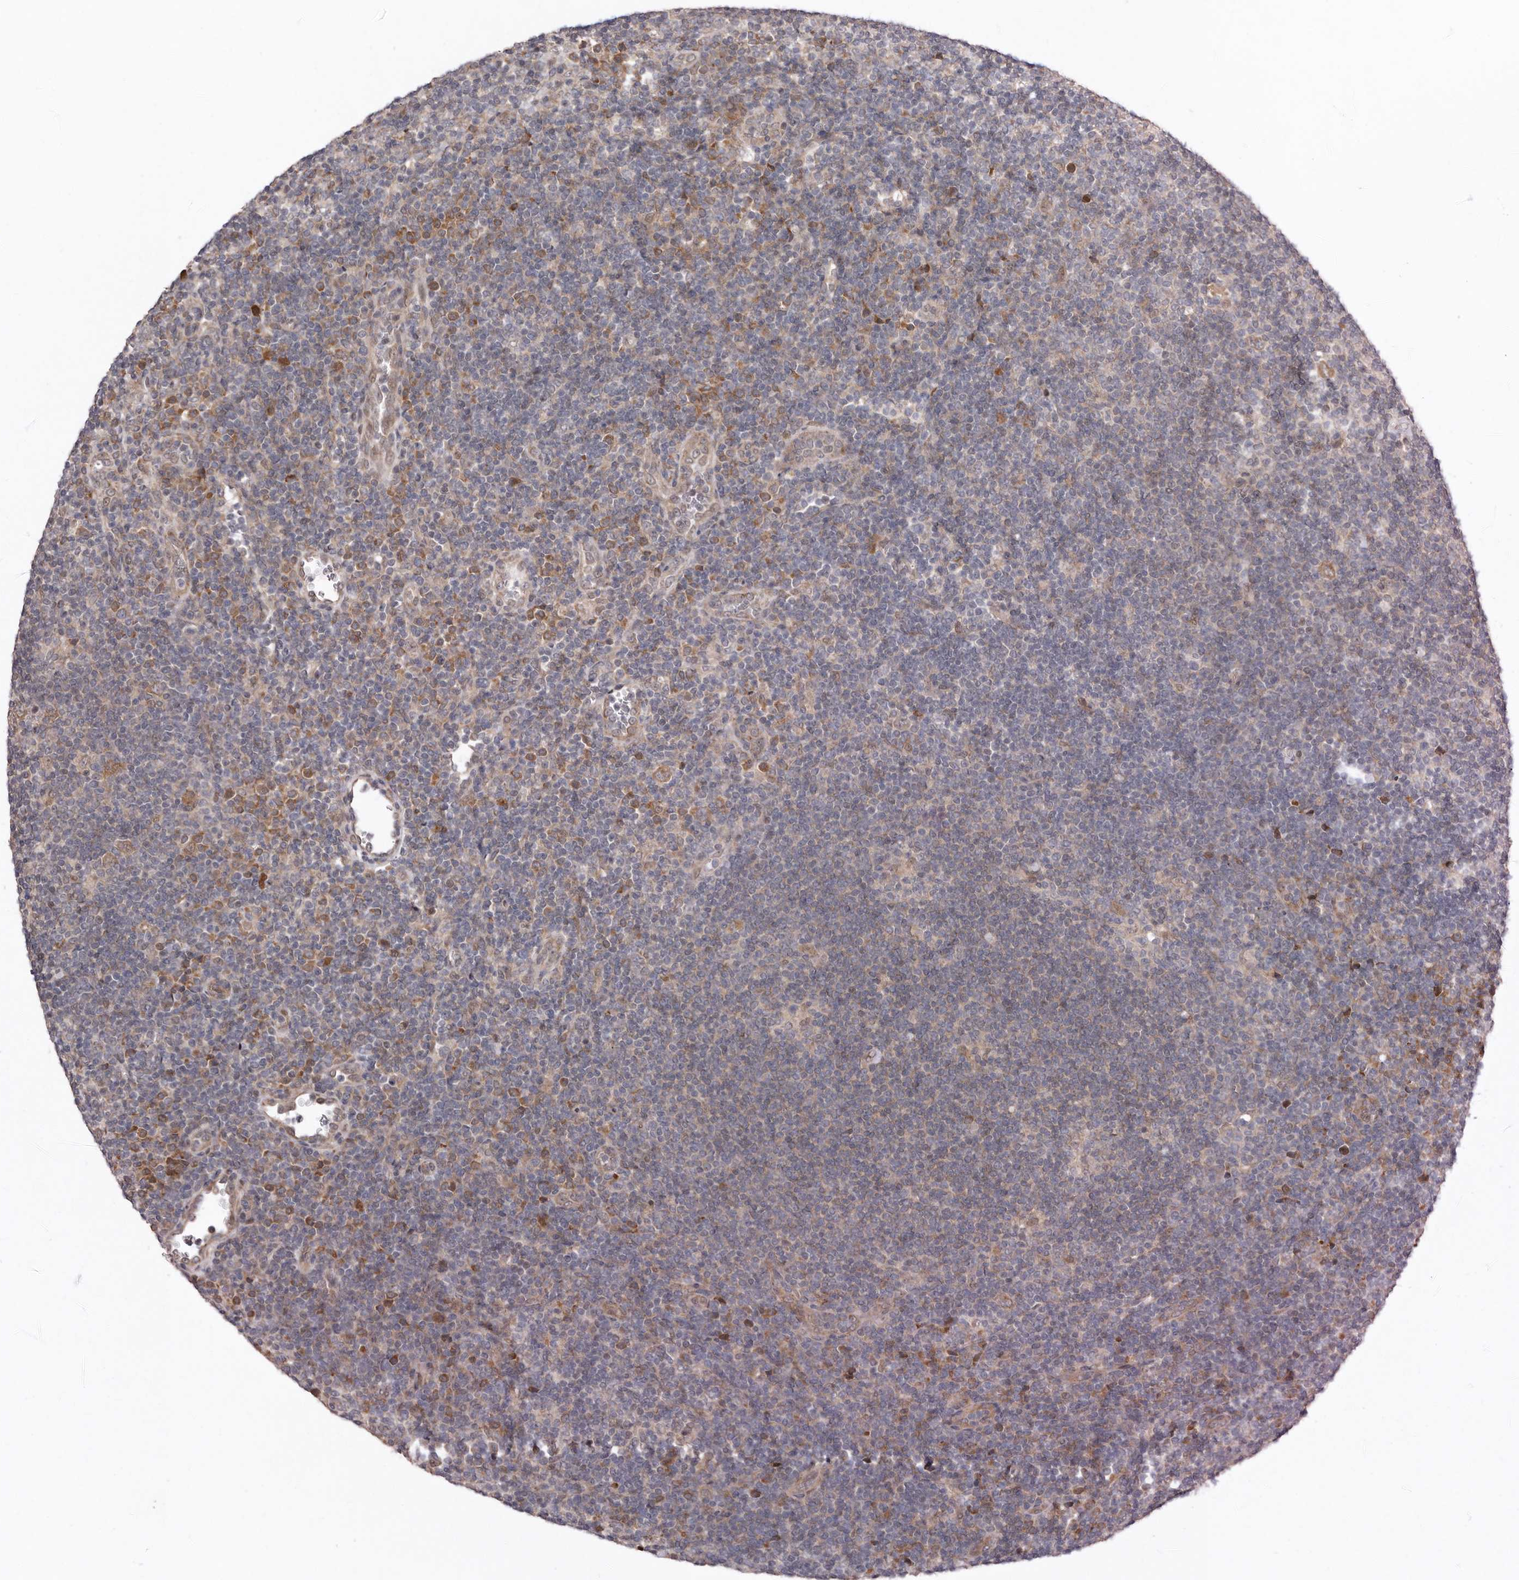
{"staining": {"intensity": "moderate", "quantity": ">75%", "location": "cytoplasmic/membranous"}, "tissue": "lymphoma", "cell_type": "Tumor cells", "image_type": "cancer", "snomed": [{"axis": "morphology", "description": "Hodgkin's disease, NOS"}, {"axis": "topography", "description": "Lymph node"}], "caption": "This photomicrograph reveals immunohistochemistry (IHC) staining of human Hodgkin's disease, with medium moderate cytoplasmic/membranous staining in approximately >75% of tumor cells.", "gene": "CHML", "patient": {"sex": "female", "age": 57}}